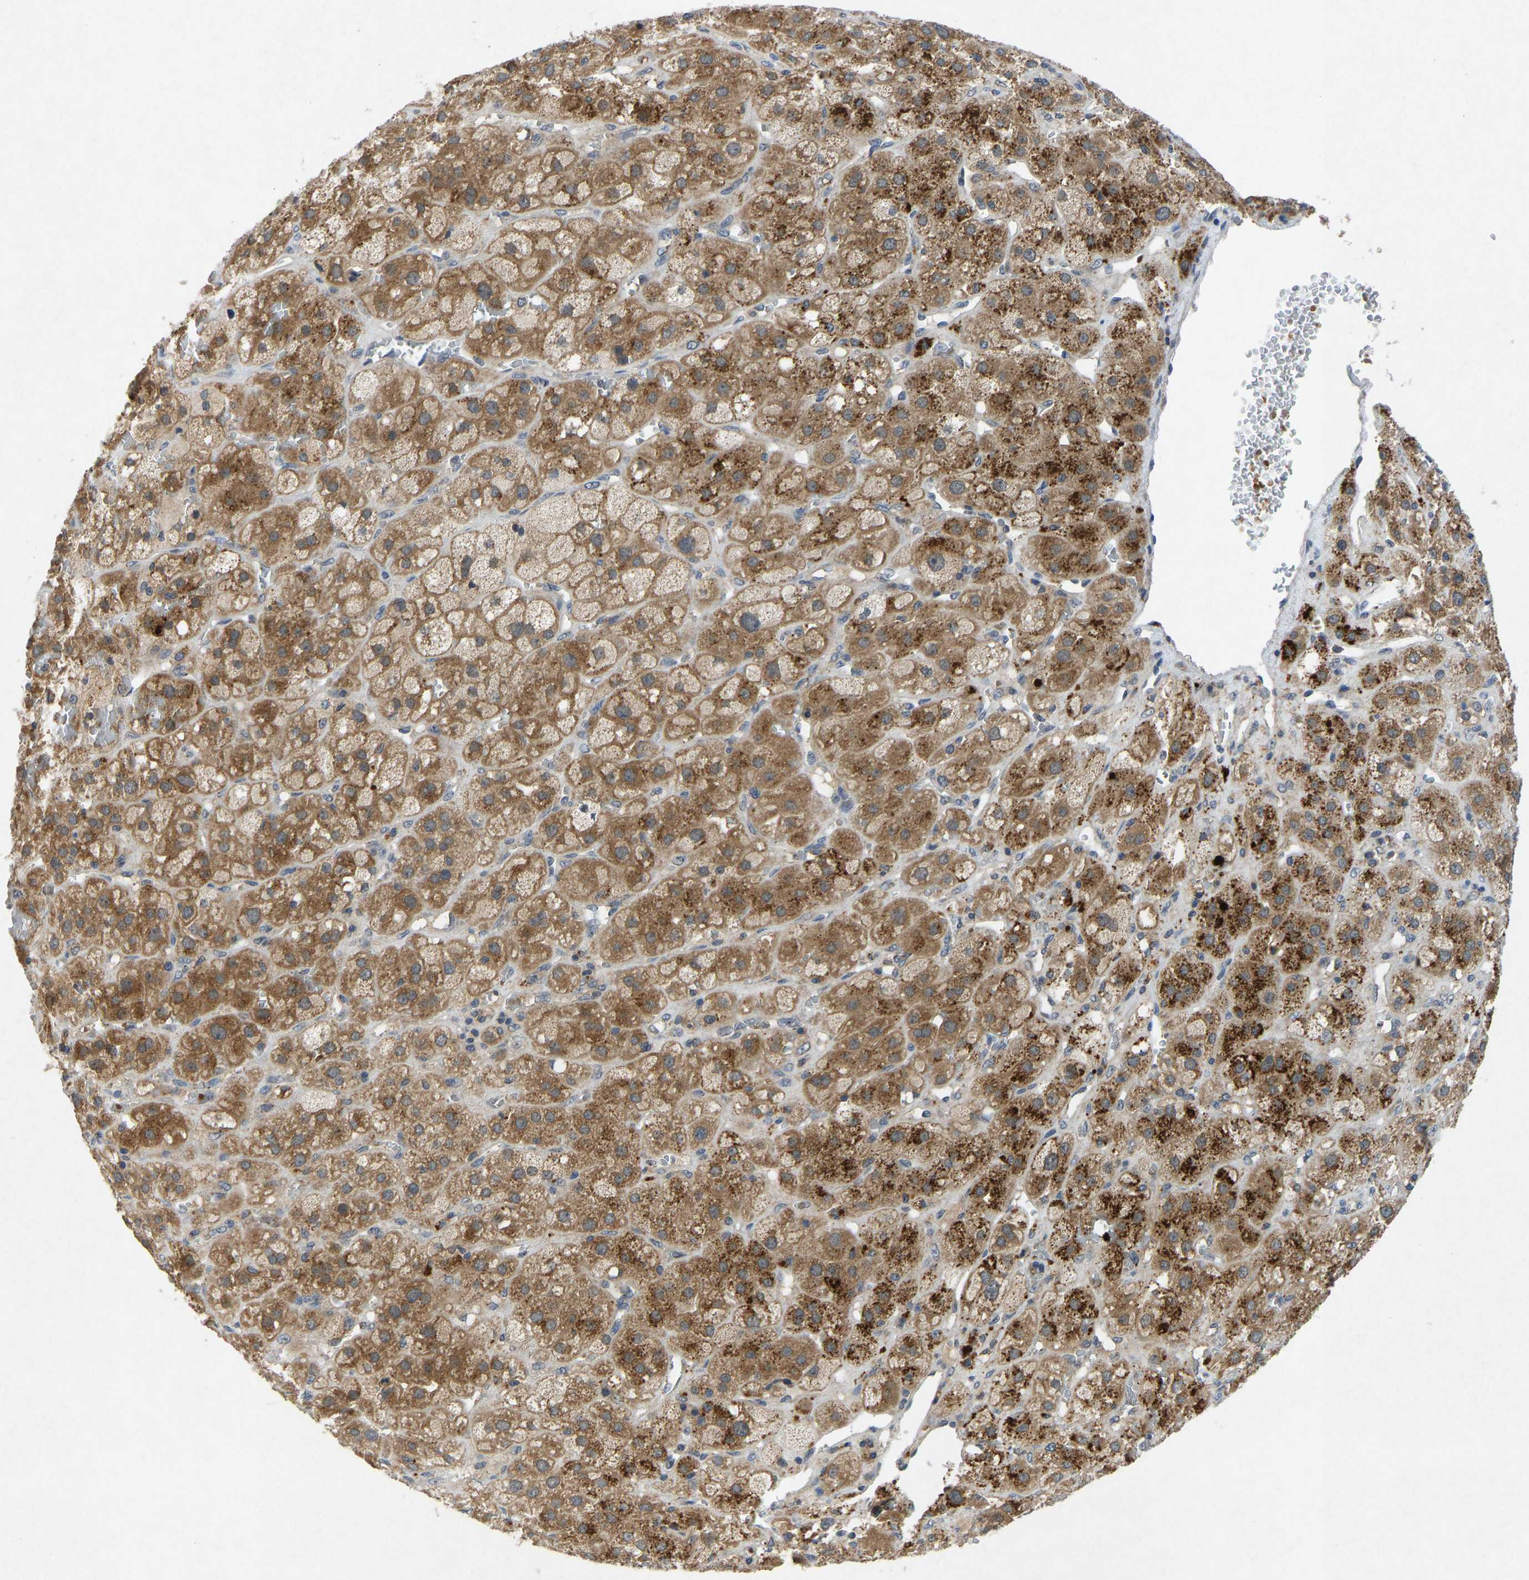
{"staining": {"intensity": "moderate", "quantity": ">75%", "location": "cytoplasmic/membranous"}, "tissue": "adrenal gland", "cell_type": "Glandular cells", "image_type": "normal", "snomed": [{"axis": "morphology", "description": "Normal tissue, NOS"}, {"axis": "topography", "description": "Adrenal gland"}], "caption": "IHC histopathology image of benign human adrenal gland stained for a protein (brown), which exhibits medium levels of moderate cytoplasmic/membranous expression in approximately >75% of glandular cells.", "gene": "PDE7A", "patient": {"sex": "female", "age": 47}}